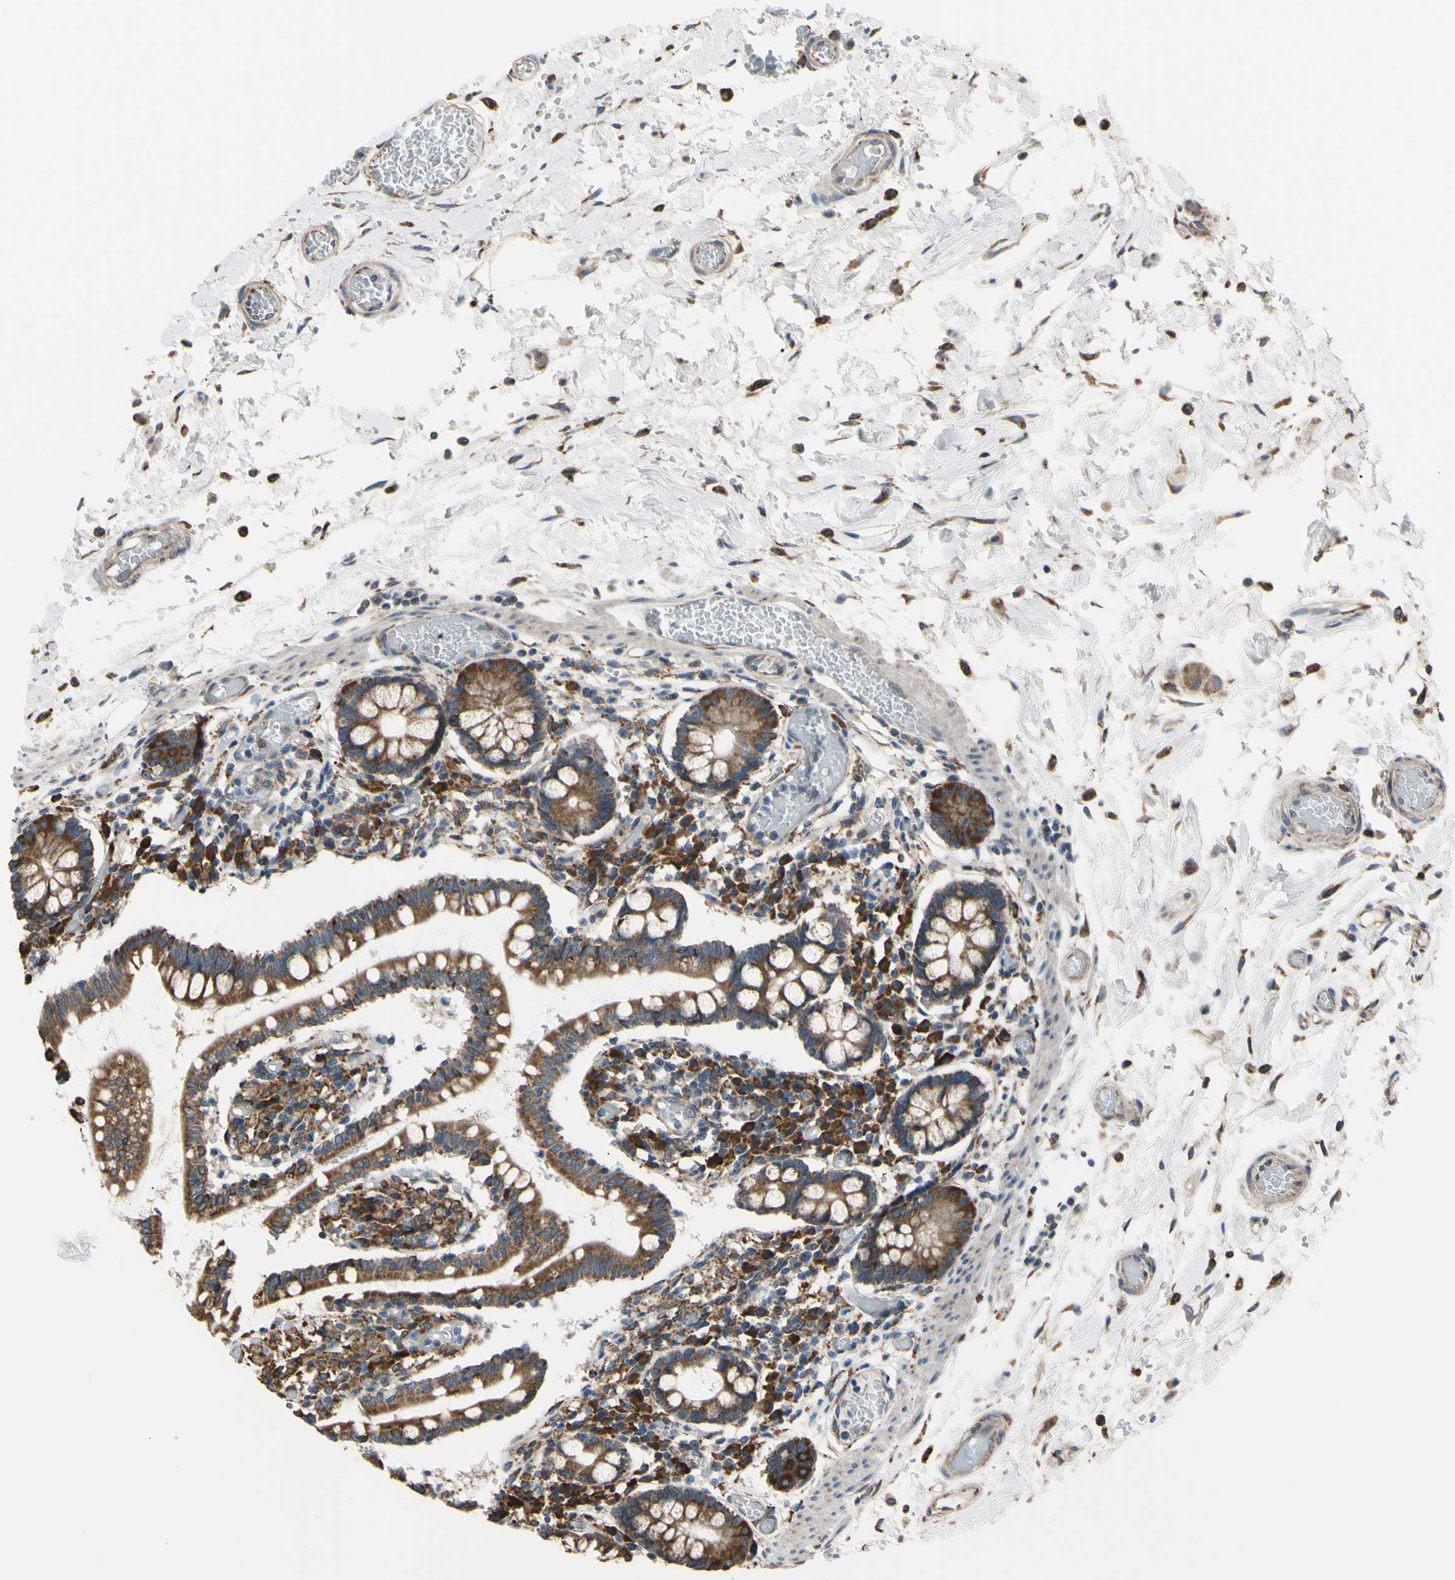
{"staining": {"intensity": "strong", "quantity": ">75%", "location": "cytoplasmic/membranous"}, "tissue": "small intestine", "cell_type": "Glandular cells", "image_type": "normal", "snomed": [{"axis": "morphology", "description": "Normal tissue, NOS"}, {"axis": "topography", "description": "Small intestine"}], "caption": "The histopathology image exhibits immunohistochemical staining of normal small intestine. There is strong cytoplasmic/membranous staining is identified in about >75% of glandular cells.", "gene": "BMF", "patient": {"sex": "female", "age": 61}}